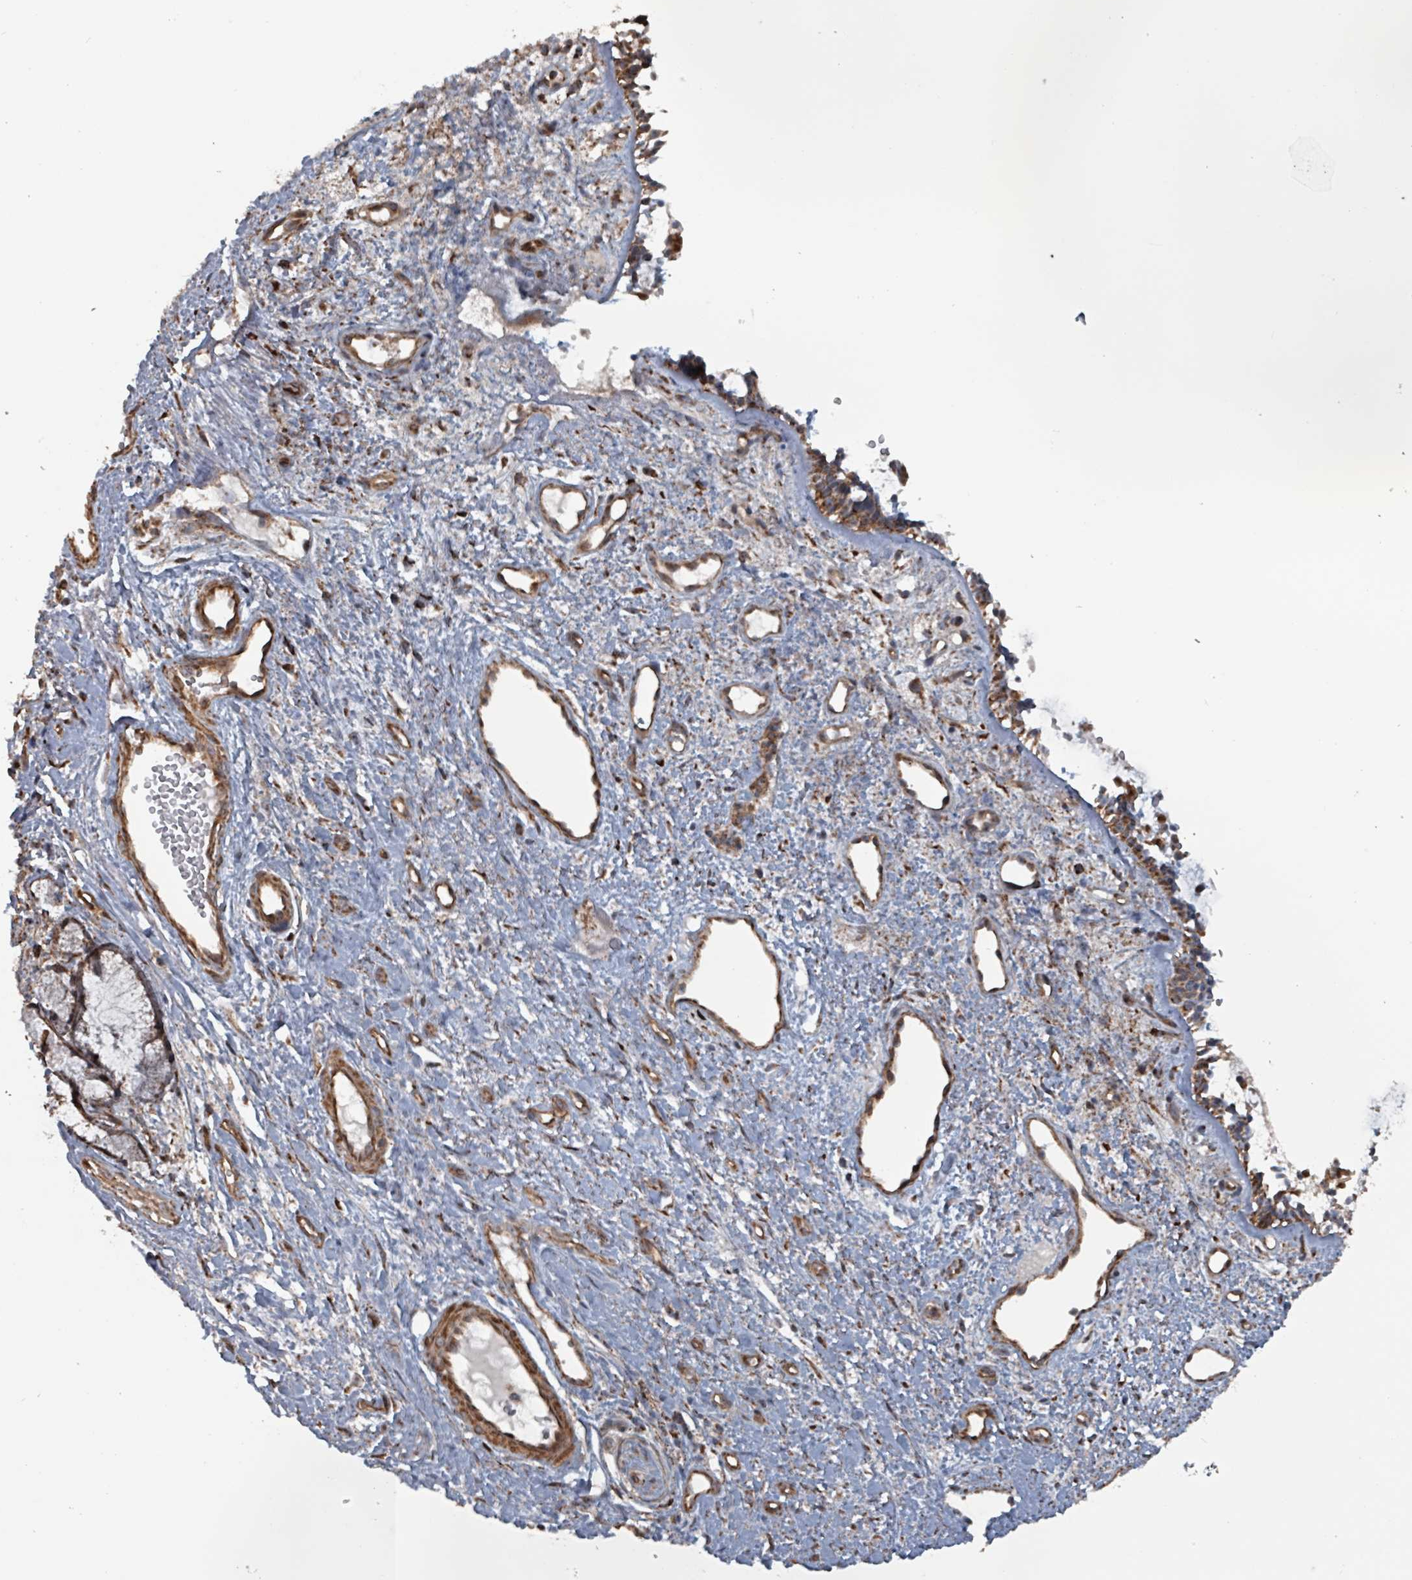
{"staining": {"intensity": "moderate", "quantity": ">75%", "location": "cytoplasmic/membranous"}, "tissue": "nasopharynx", "cell_type": "Respiratory epithelial cells", "image_type": "normal", "snomed": [{"axis": "morphology", "description": "Normal tissue, NOS"}, {"axis": "topography", "description": "Cartilage tissue"}, {"axis": "topography", "description": "Nasopharynx"}, {"axis": "topography", "description": "Thyroid gland"}], "caption": "Unremarkable nasopharynx reveals moderate cytoplasmic/membranous staining in approximately >75% of respiratory epithelial cells Nuclei are stained in blue..", "gene": "MRPL4", "patient": {"sex": "male", "age": 63}}